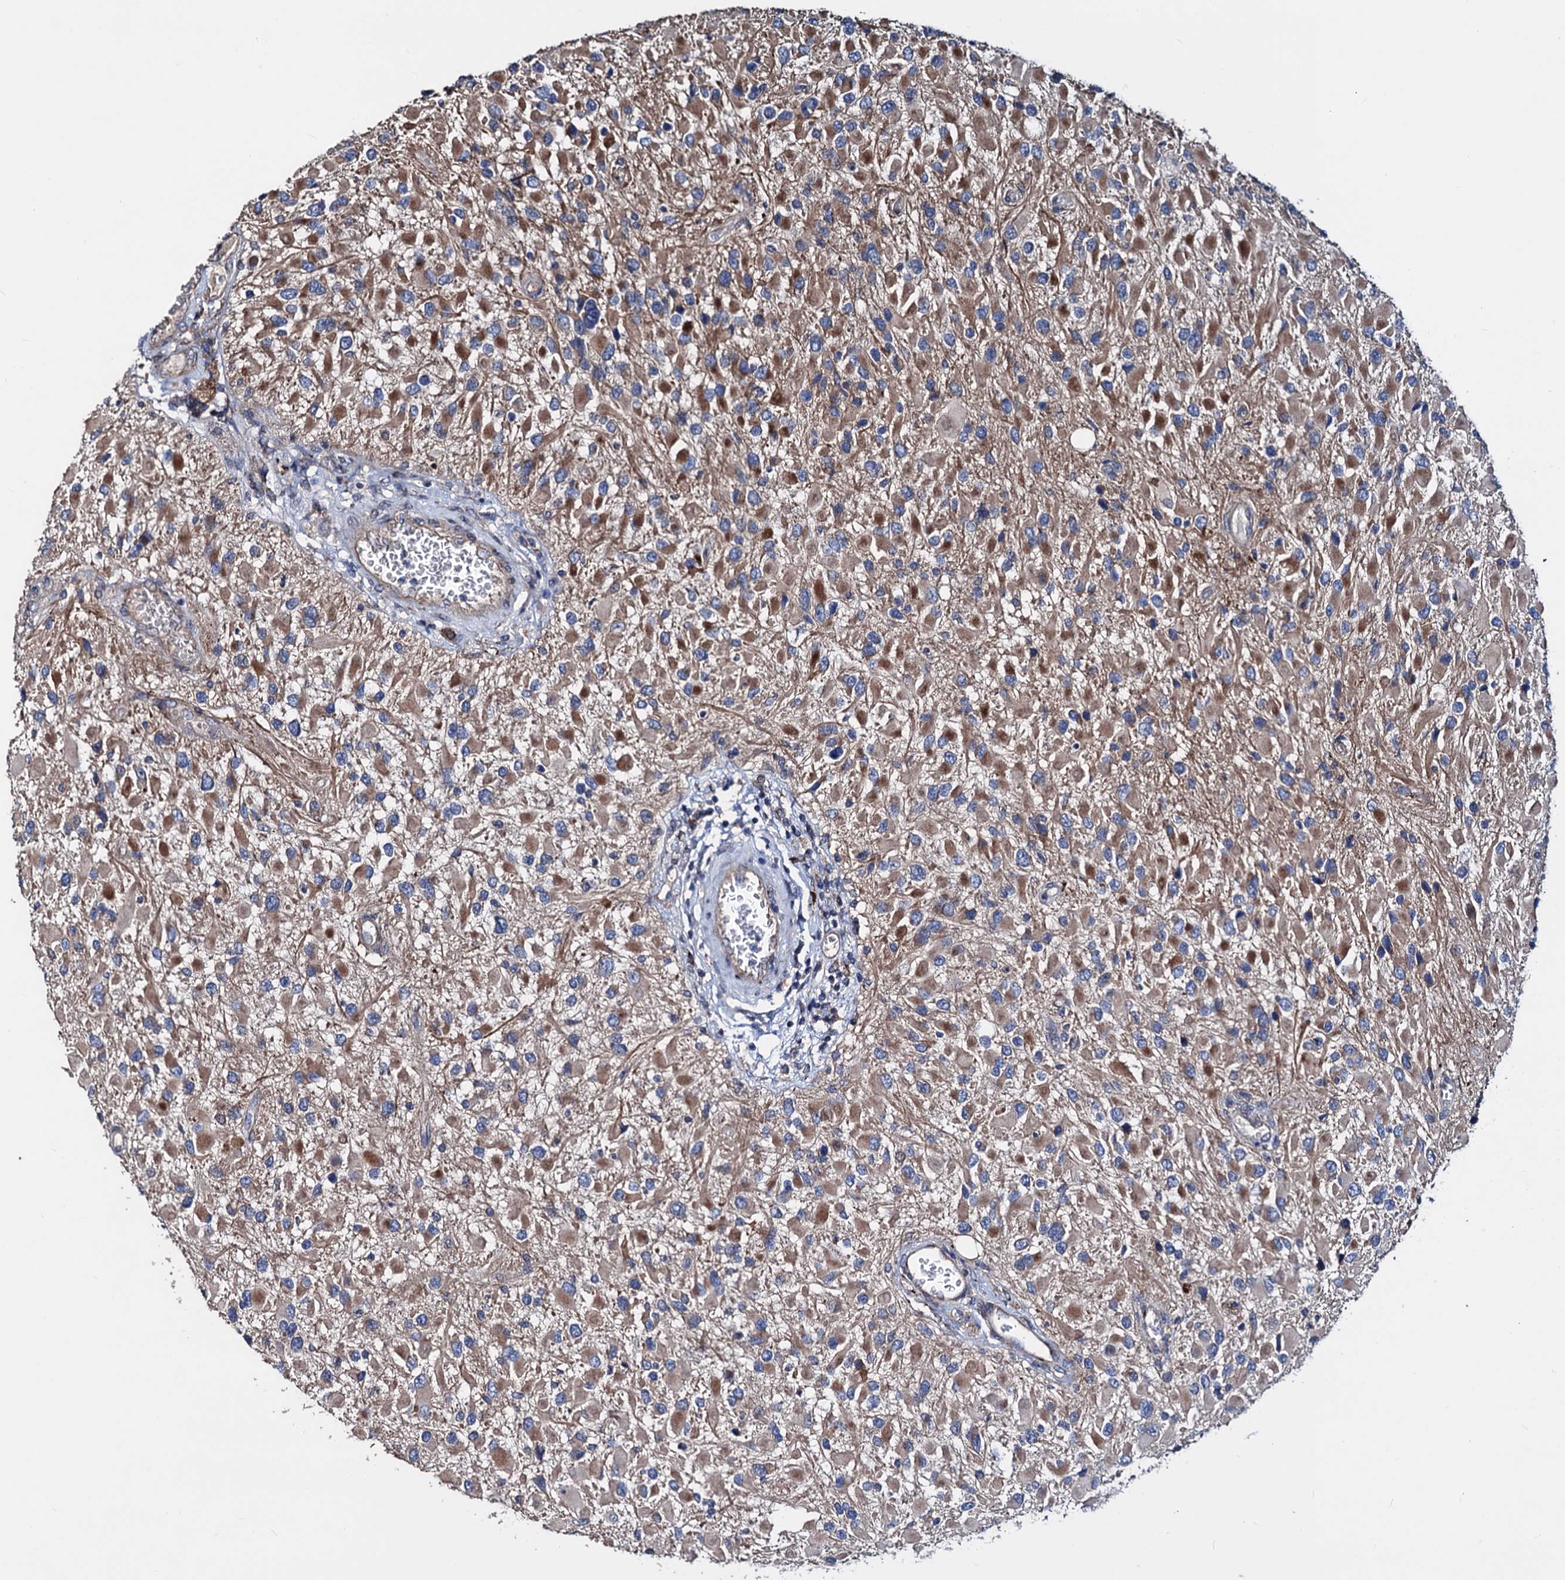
{"staining": {"intensity": "moderate", "quantity": "25%-75%", "location": "cytoplasmic/membranous"}, "tissue": "glioma", "cell_type": "Tumor cells", "image_type": "cancer", "snomed": [{"axis": "morphology", "description": "Glioma, malignant, High grade"}, {"axis": "topography", "description": "Brain"}], "caption": "Glioma was stained to show a protein in brown. There is medium levels of moderate cytoplasmic/membranous staining in approximately 25%-75% of tumor cells.", "gene": "AKAP11", "patient": {"sex": "male", "age": 53}}